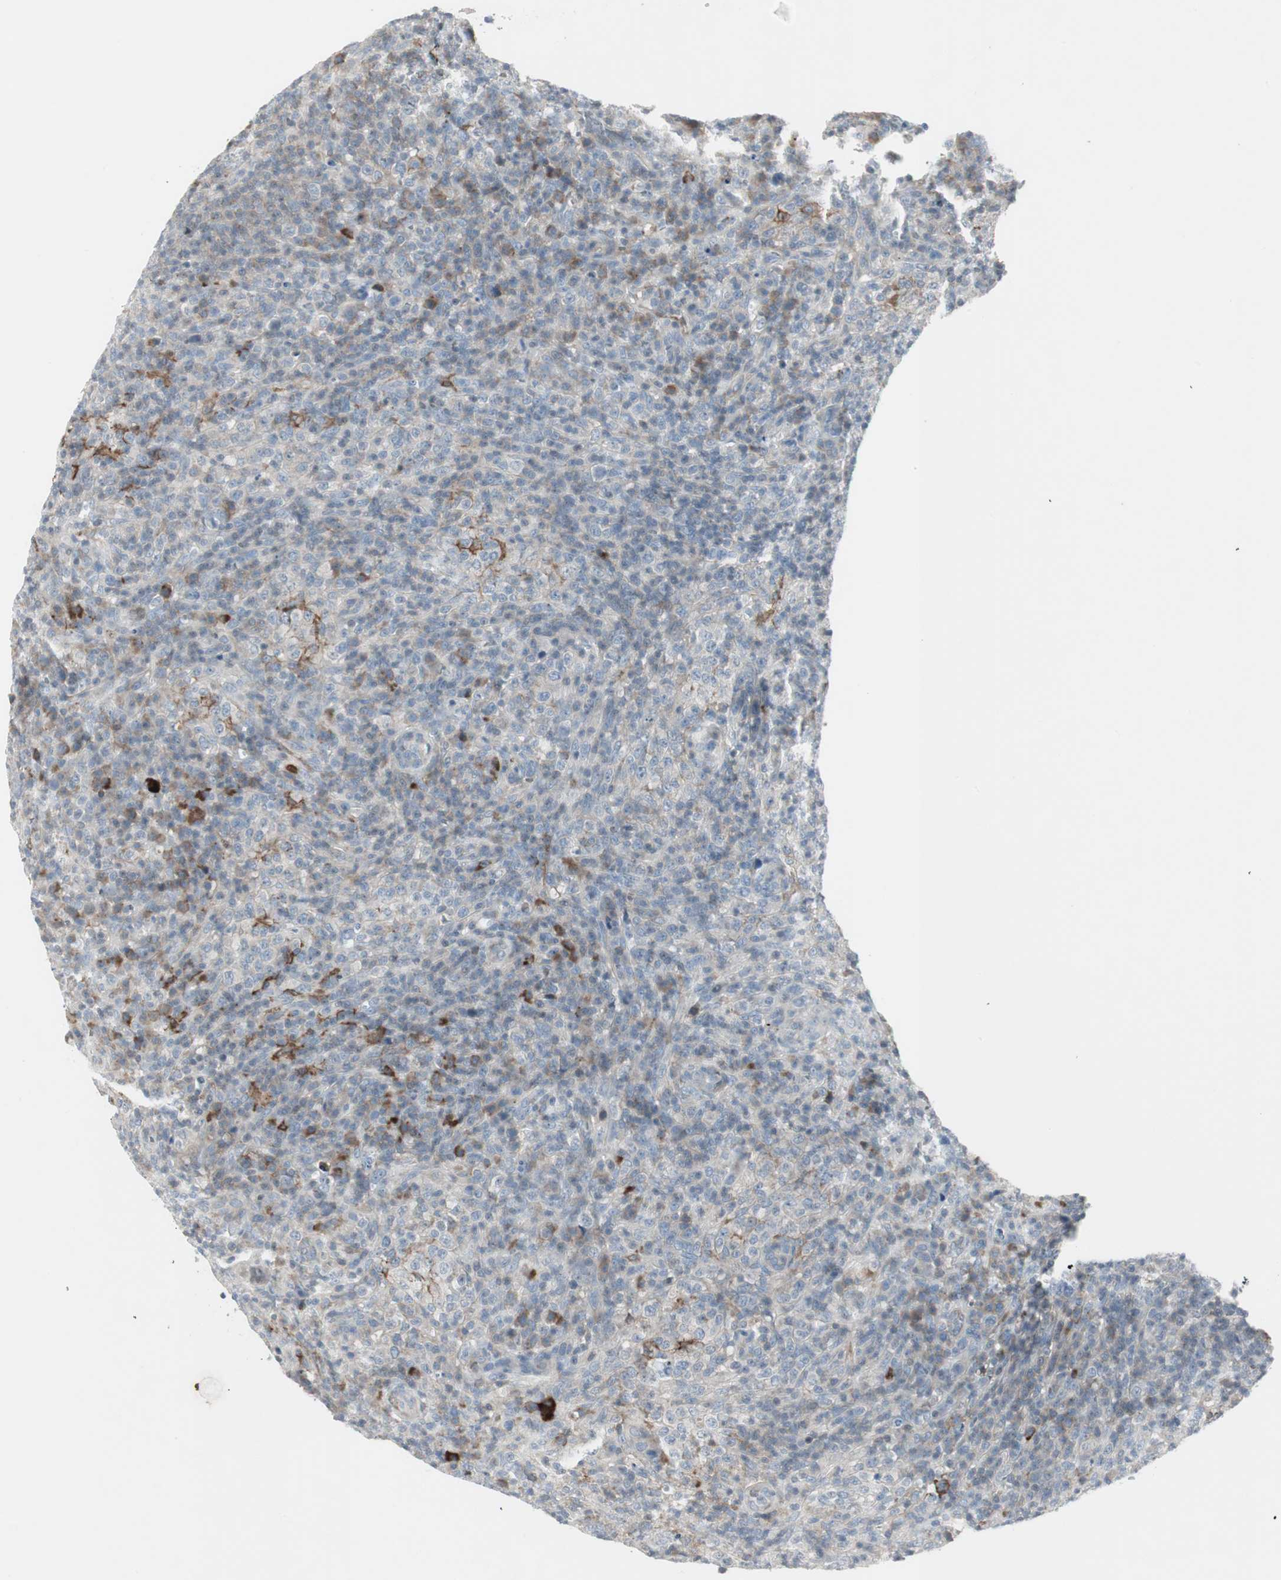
{"staining": {"intensity": "moderate", "quantity": "<25%", "location": "cytoplasmic/membranous"}, "tissue": "lymphoma", "cell_type": "Tumor cells", "image_type": "cancer", "snomed": [{"axis": "morphology", "description": "Malignant lymphoma, non-Hodgkin's type, High grade"}, {"axis": "topography", "description": "Lymph node"}], "caption": "High-grade malignant lymphoma, non-Hodgkin's type stained with a brown dye demonstrates moderate cytoplasmic/membranous positive staining in approximately <25% of tumor cells.", "gene": "MAP4K4", "patient": {"sex": "female", "age": 76}}